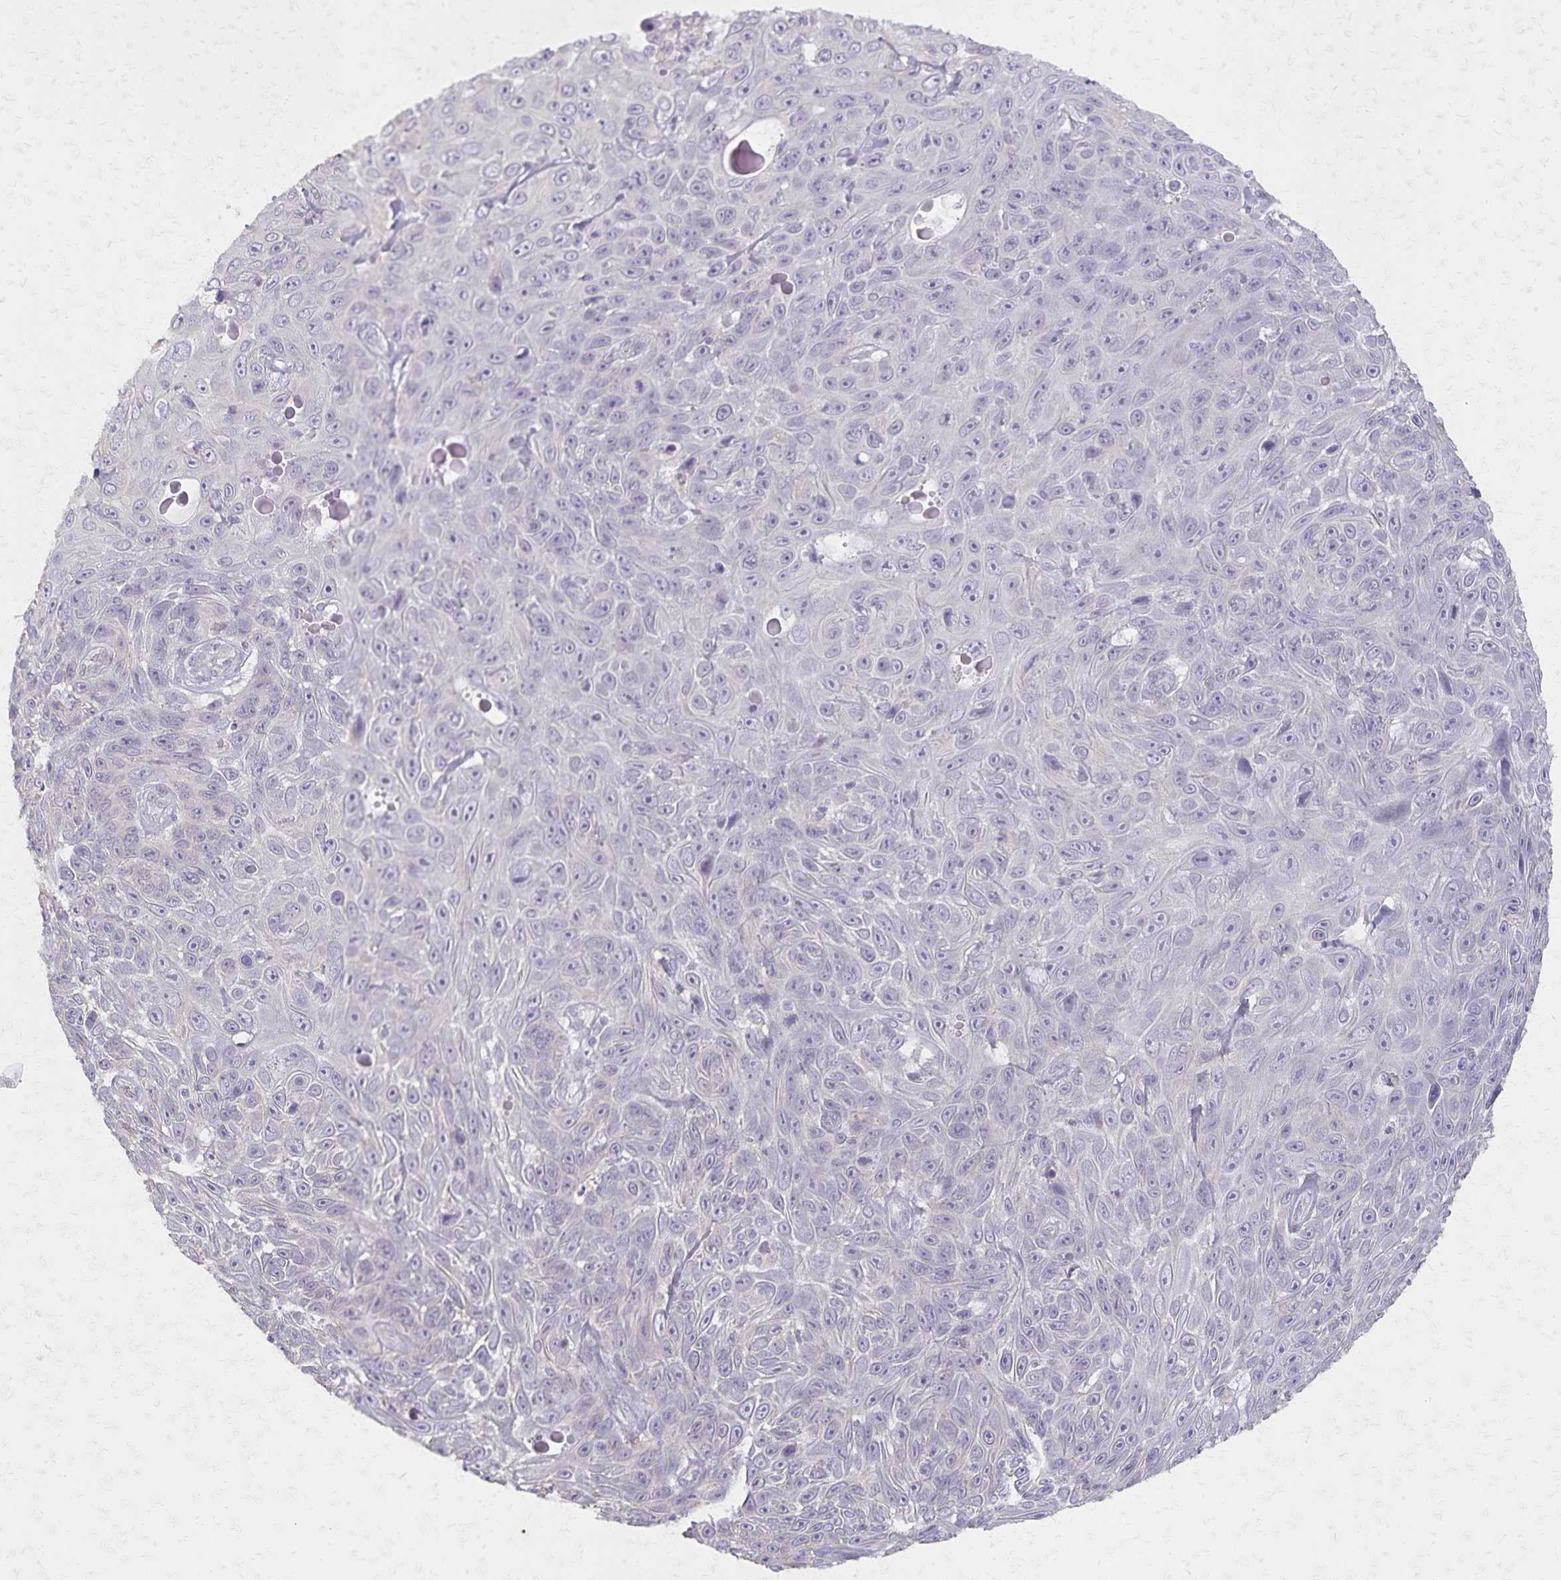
{"staining": {"intensity": "negative", "quantity": "none", "location": "none"}, "tissue": "skin cancer", "cell_type": "Tumor cells", "image_type": "cancer", "snomed": [{"axis": "morphology", "description": "Squamous cell carcinoma, NOS"}, {"axis": "topography", "description": "Skin"}], "caption": "Immunohistochemical staining of human squamous cell carcinoma (skin) demonstrates no significant expression in tumor cells.", "gene": "KISS1", "patient": {"sex": "male", "age": 82}}